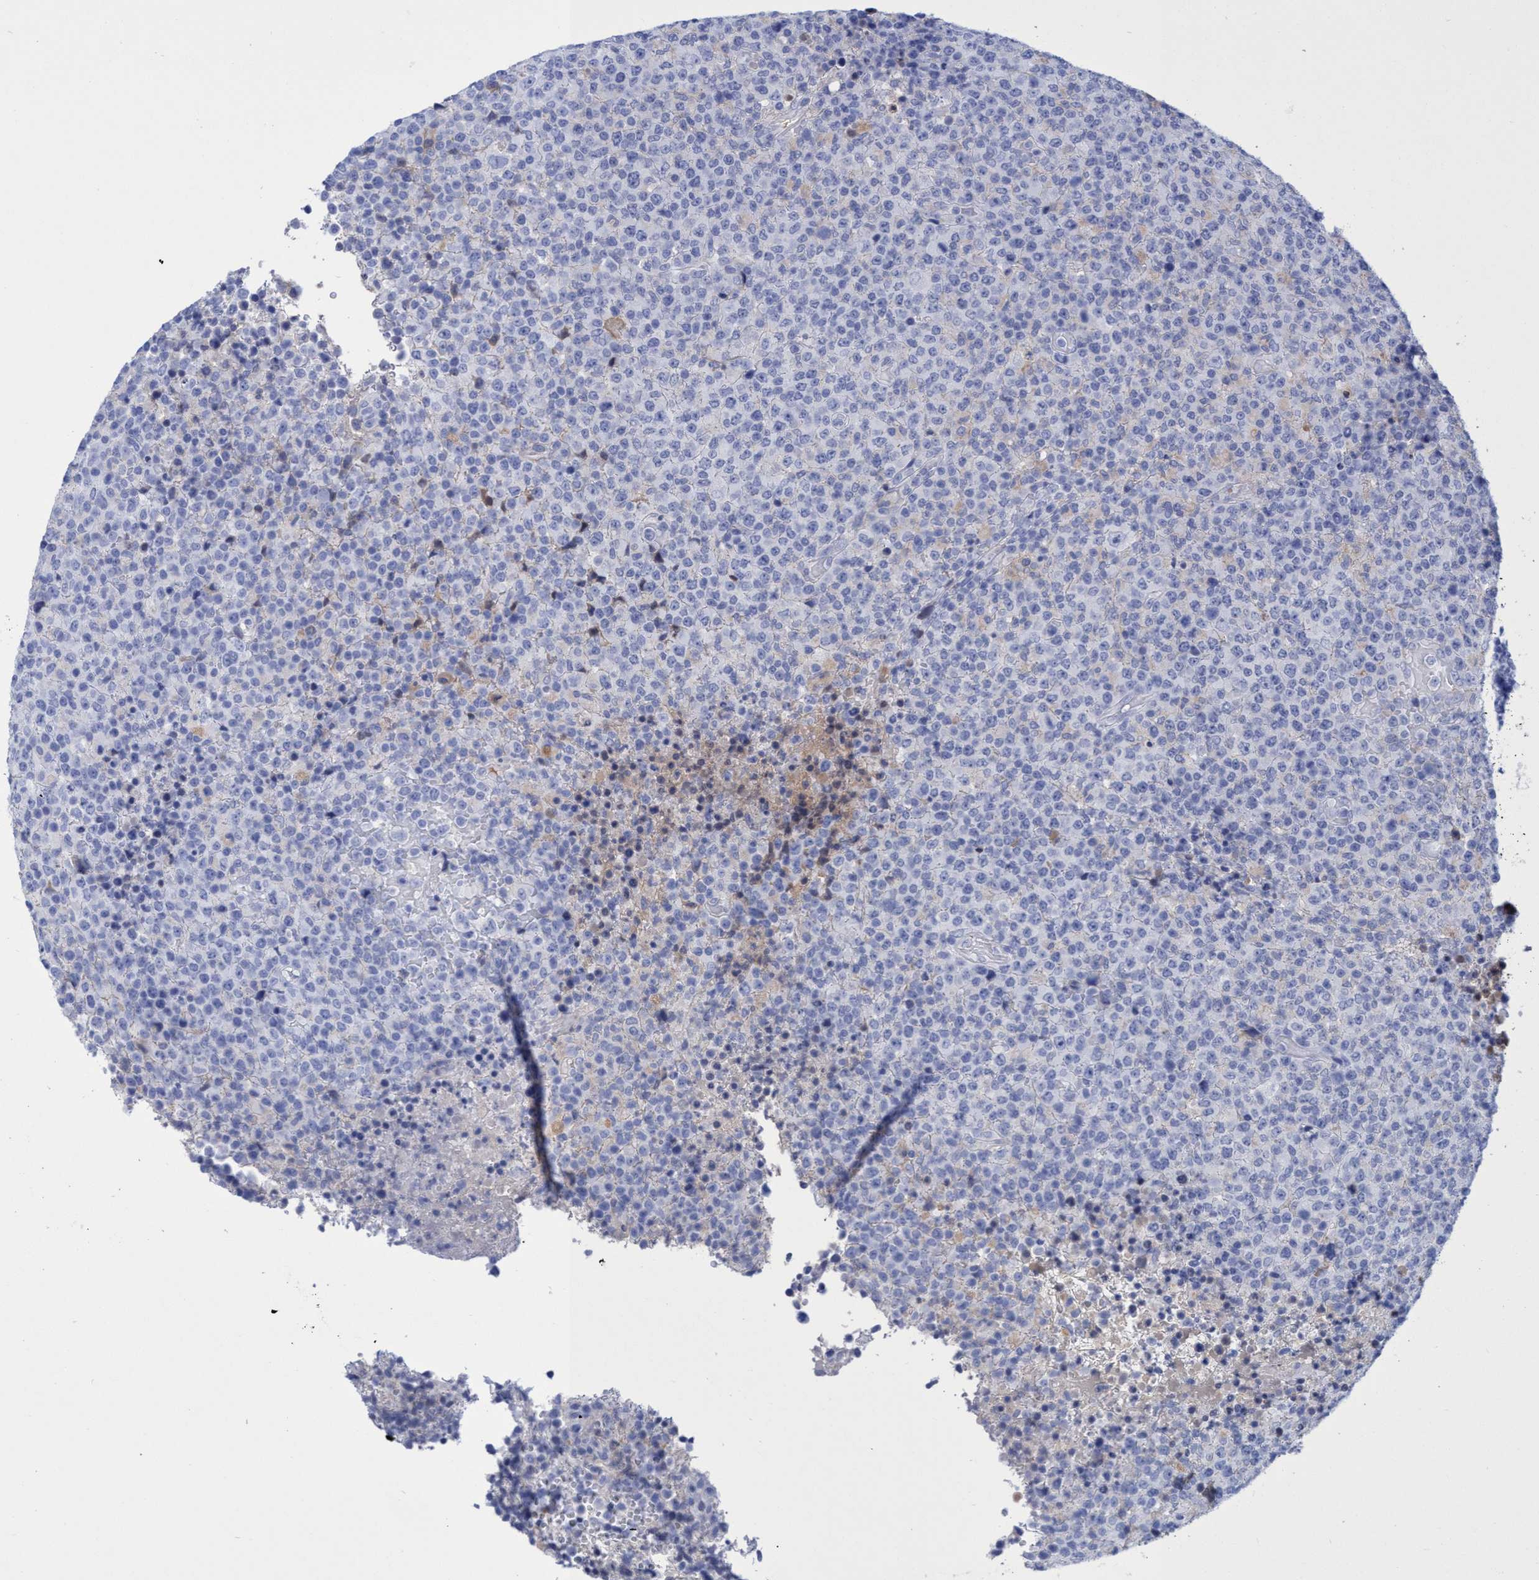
{"staining": {"intensity": "negative", "quantity": "none", "location": "none"}, "tissue": "lymphoma", "cell_type": "Tumor cells", "image_type": "cancer", "snomed": [{"axis": "morphology", "description": "Malignant lymphoma, non-Hodgkin's type, High grade"}, {"axis": "topography", "description": "Lymph node"}], "caption": "An IHC photomicrograph of high-grade malignant lymphoma, non-Hodgkin's type is shown. There is no staining in tumor cells of high-grade malignant lymphoma, non-Hodgkin's type. The staining is performed using DAB (3,3'-diaminobenzidine) brown chromogen with nuclei counter-stained in using hematoxylin.", "gene": "INSL6", "patient": {"sex": "male", "age": 13}}